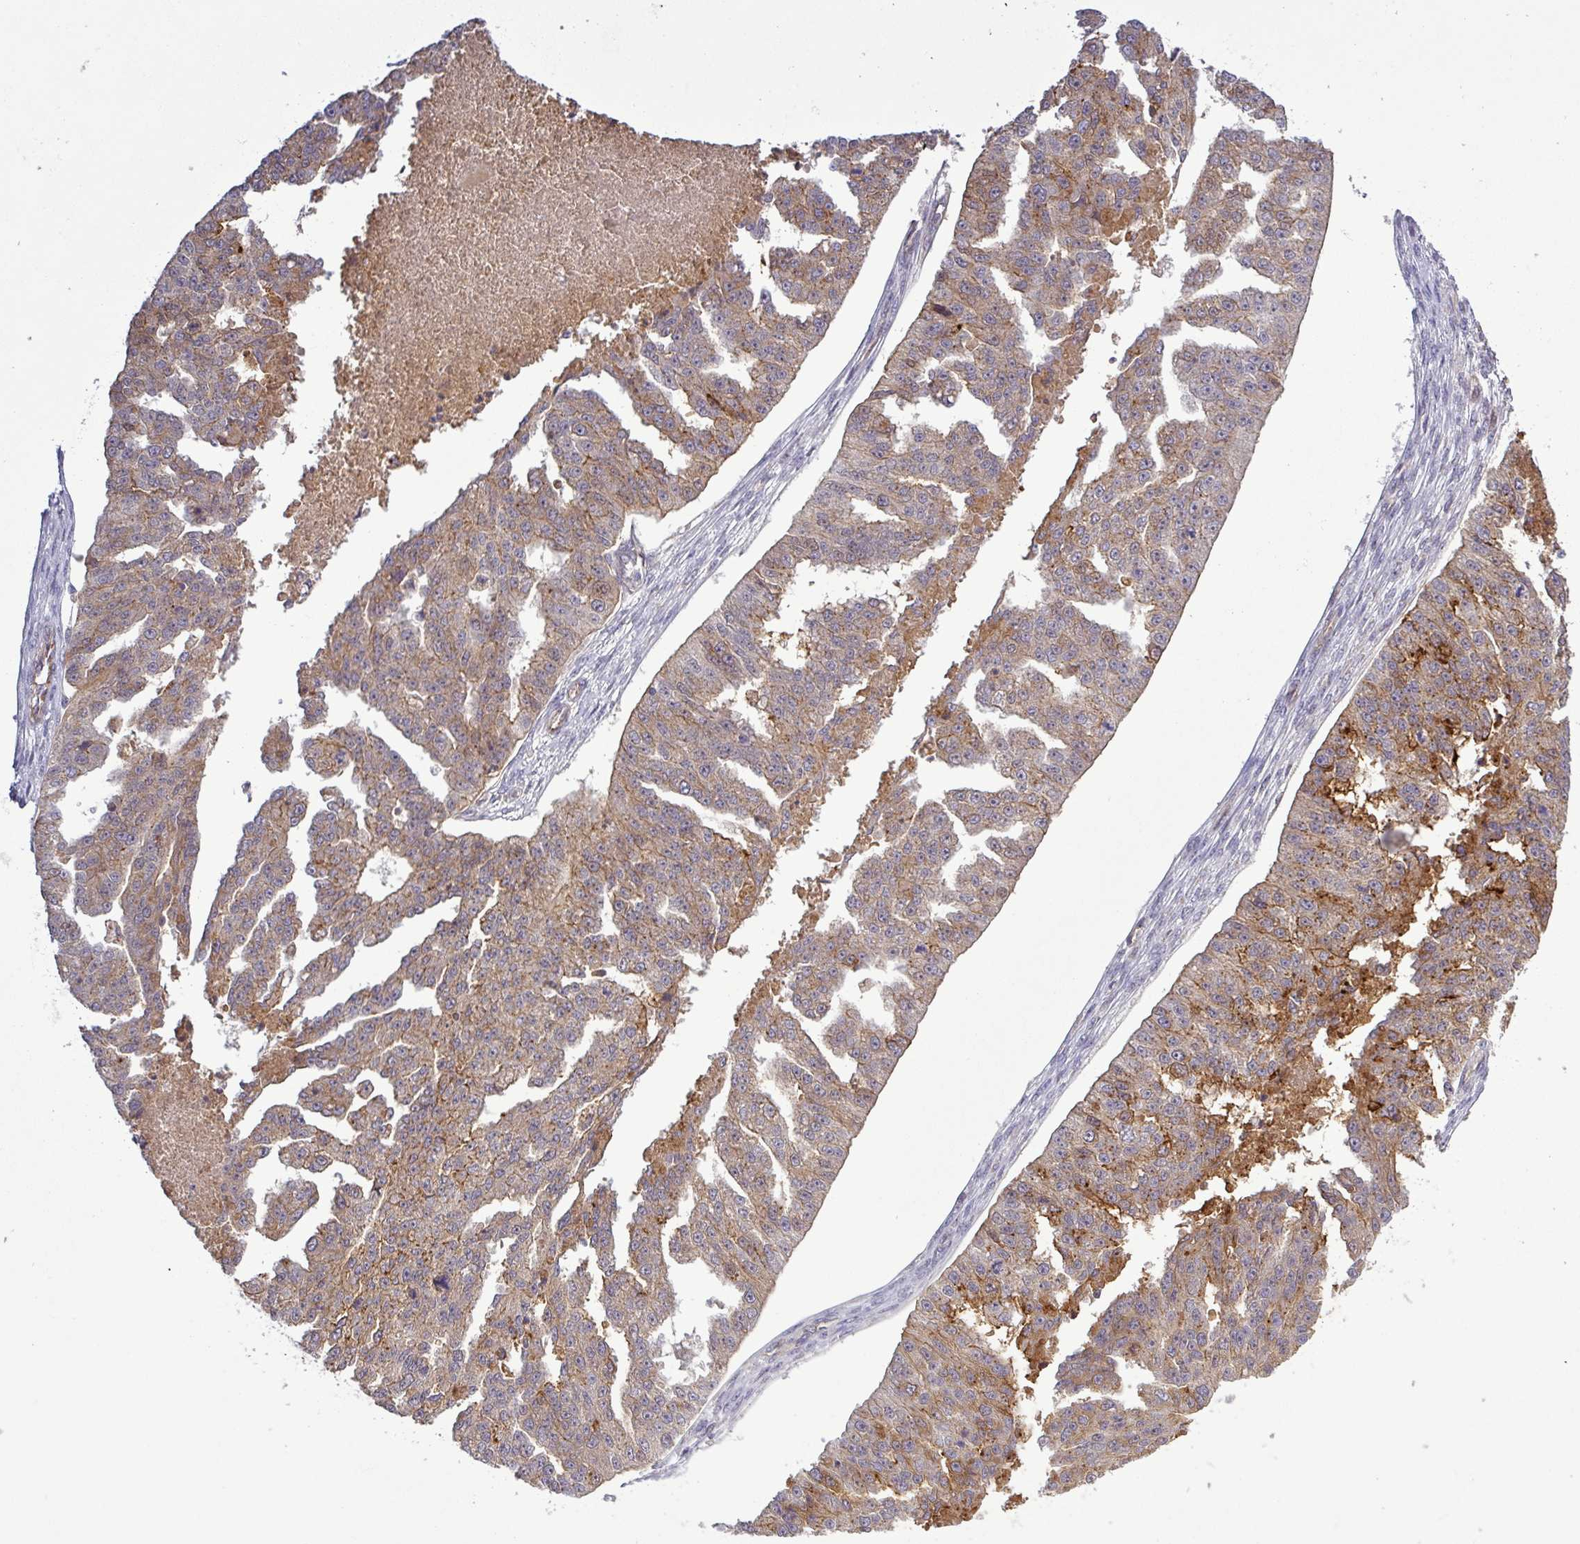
{"staining": {"intensity": "moderate", "quantity": "25%-75%", "location": "cytoplasmic/membranous"}, "tissue": "ovarian cancer", "cell_type": "Tumor cells", "image_type": "cancer", "snomed": [{"axis": "morphology", "description": "Cystadenocarcinoma, serous, NOS"}, {"axis": "topography", "description": "Ovary"}], "caption": "Brown immunohistochemical staining in human ovarian serous cystadenocarcinoma displays moderate cytoplasmic/membranous expression in about 25%-75% of tumor cells.", "gene": "PCDH1", "patient": {"sex": "female", "age": 58}}